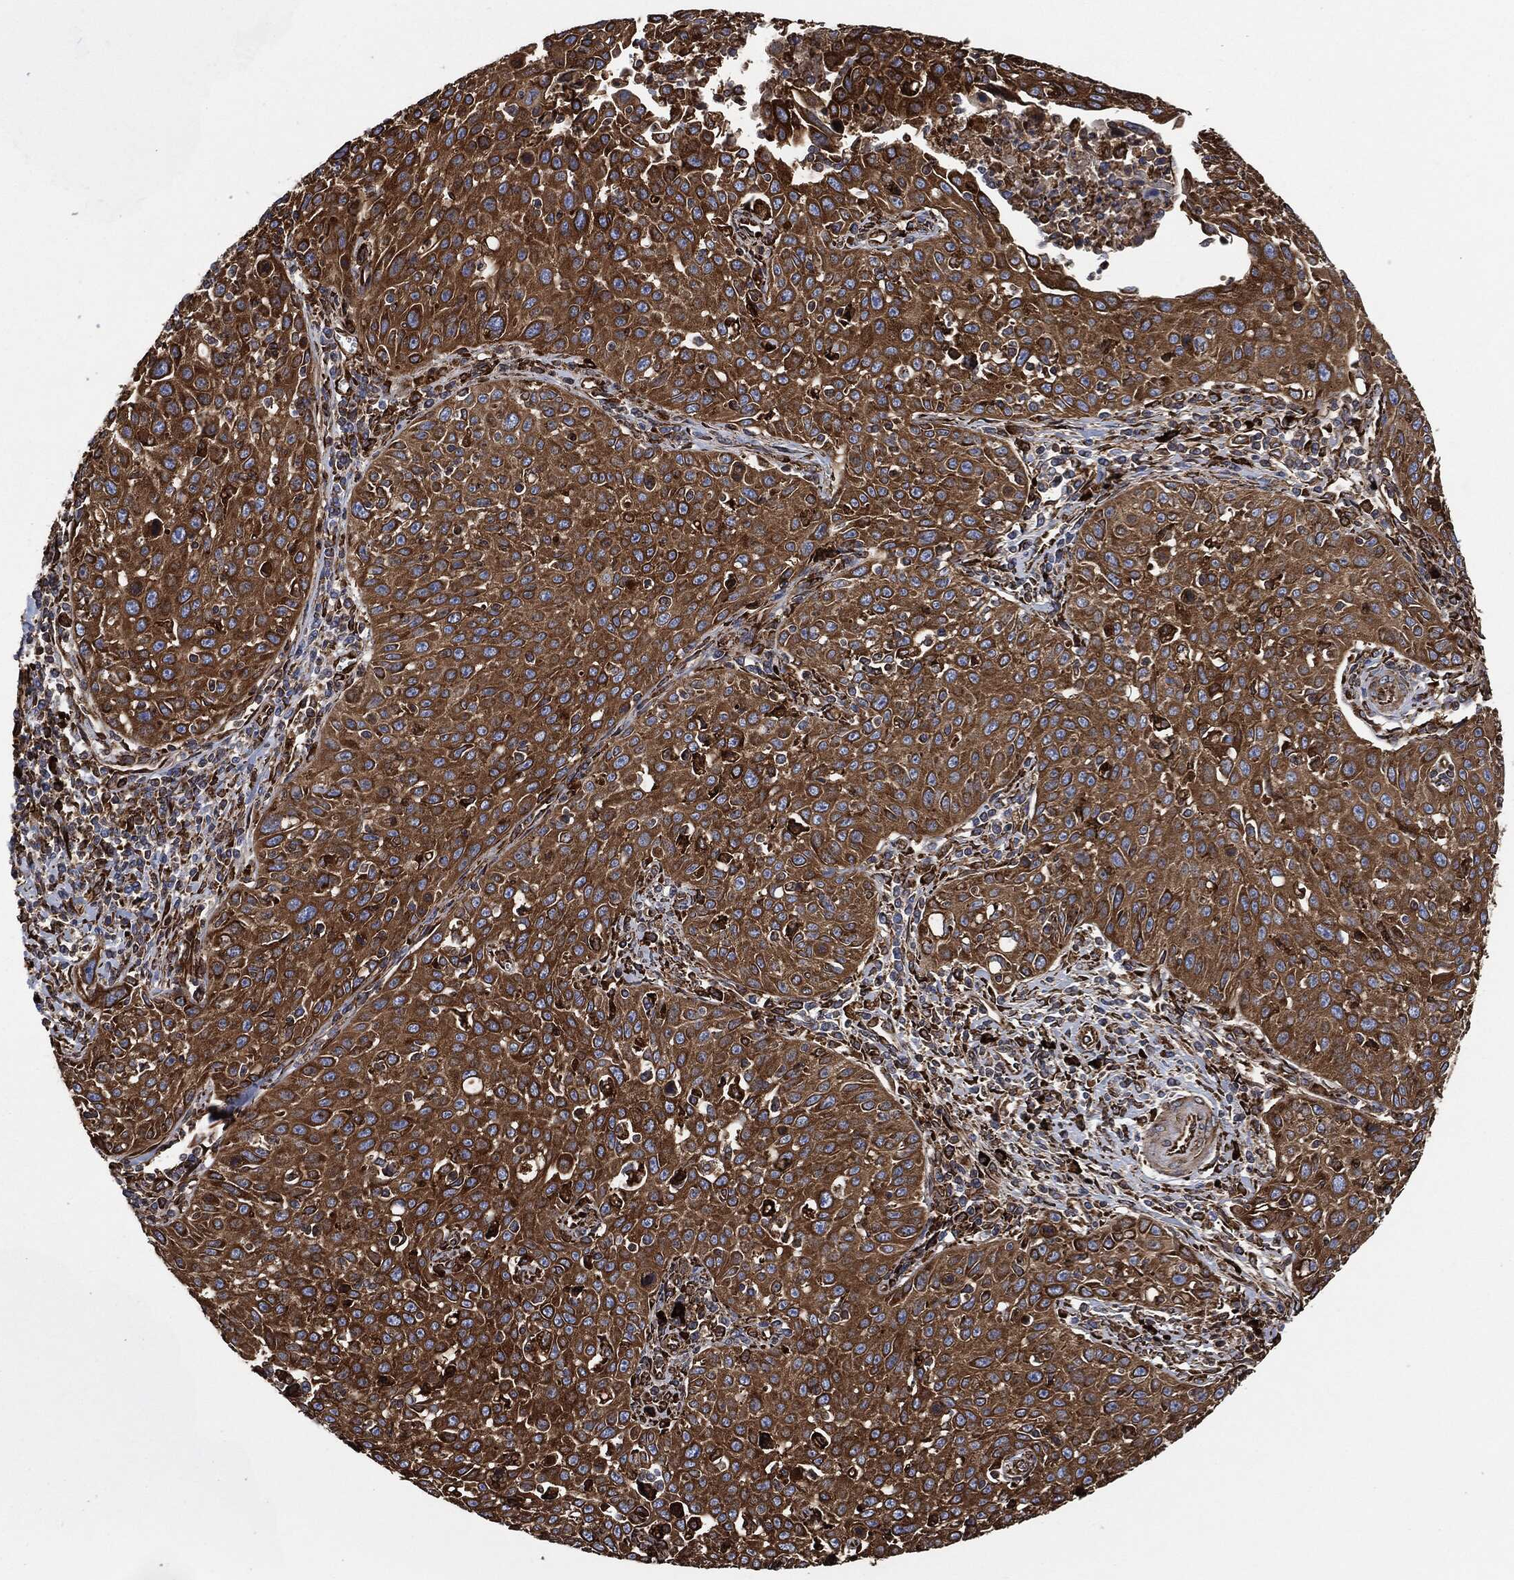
{"staining": {"intensity": "strong", "quantity": ">75%", "location": "cytoplasmic/membranous"}, "tissue": "cervical cancer", "cell_type": "Tumor cells", "image_type": "cancer", "snomed": [{"axis": "morphology", "description": "Squamous cell carcinoma, NOS"}, {"axis": "topography", "description": "Cervix"}], "caption": "An image of human cervical cancer stained for a protein displays strong cytoplasmic/membranous brown staining in tumor cells. The protein is stained brown, and the nuclei are stained in blue (DAB IHC with brightfield microscopy, high magnification).", "gene": "AMFR", "patient": {"sex": "female", "age": 26}}